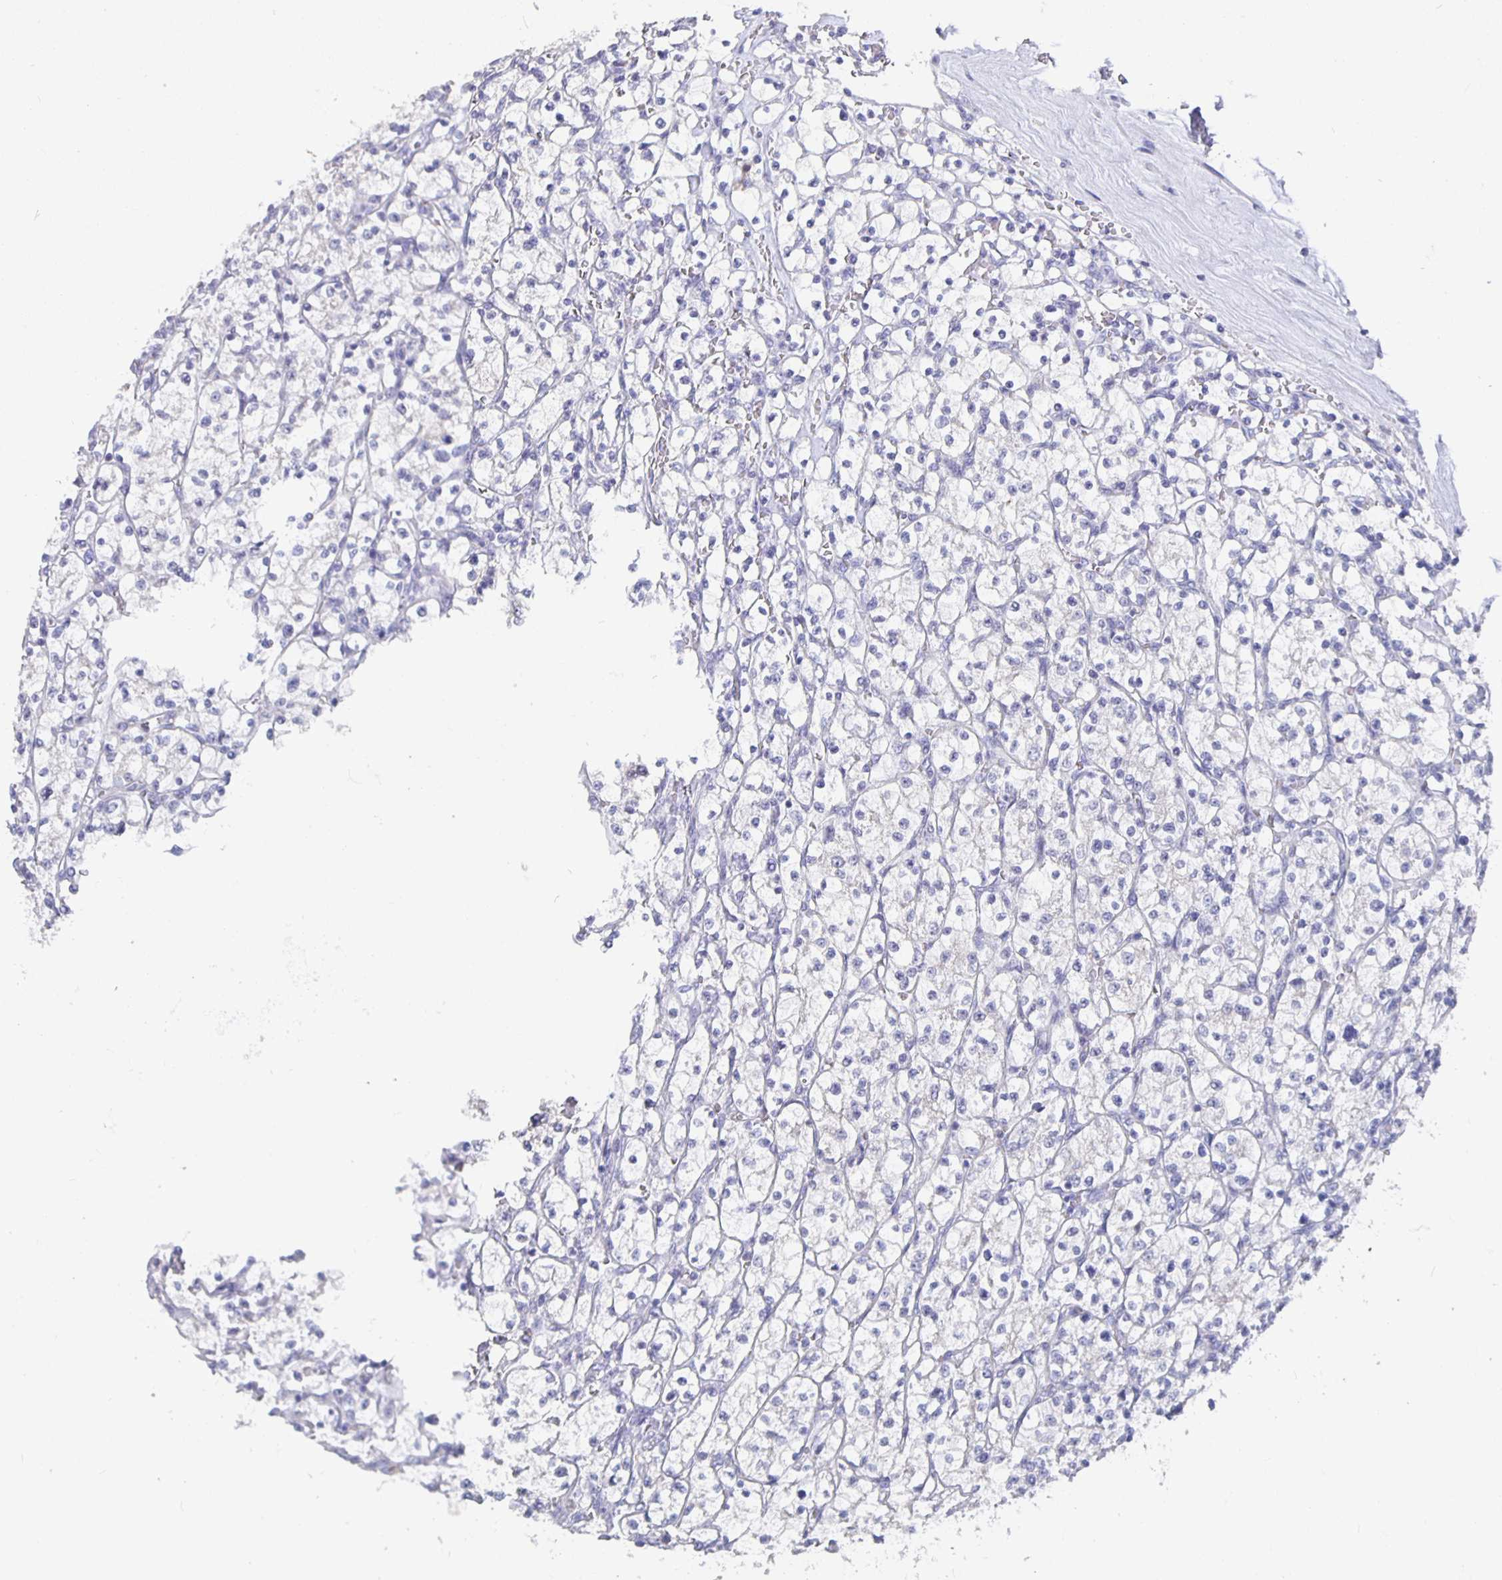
{"staining": {"intensity": "negative", "quantity": "none", "location": "none"}, "tissue": "renal cancer", "cell_type": "Tumor cells", "image_type": "cancer", "snomed": [{"axis": "morphology", "description": "Adenocarcinoma, NOS"}, {"axis": "topography", "description": "Kidney"}], "caption": "This image is of renal cancer (adenocarcinoma) stained with IHC to label a protein in brown with the nuclei are counter-stained blue. There is no expression in tumor cells. (DAB (3,3'-diaminobenzidine) immunohistochemistry (IHC) visualized using brightfield microscopy, high magnification).", "gene": "GPX4", "patient": {"sex": "female", "age": 64}}